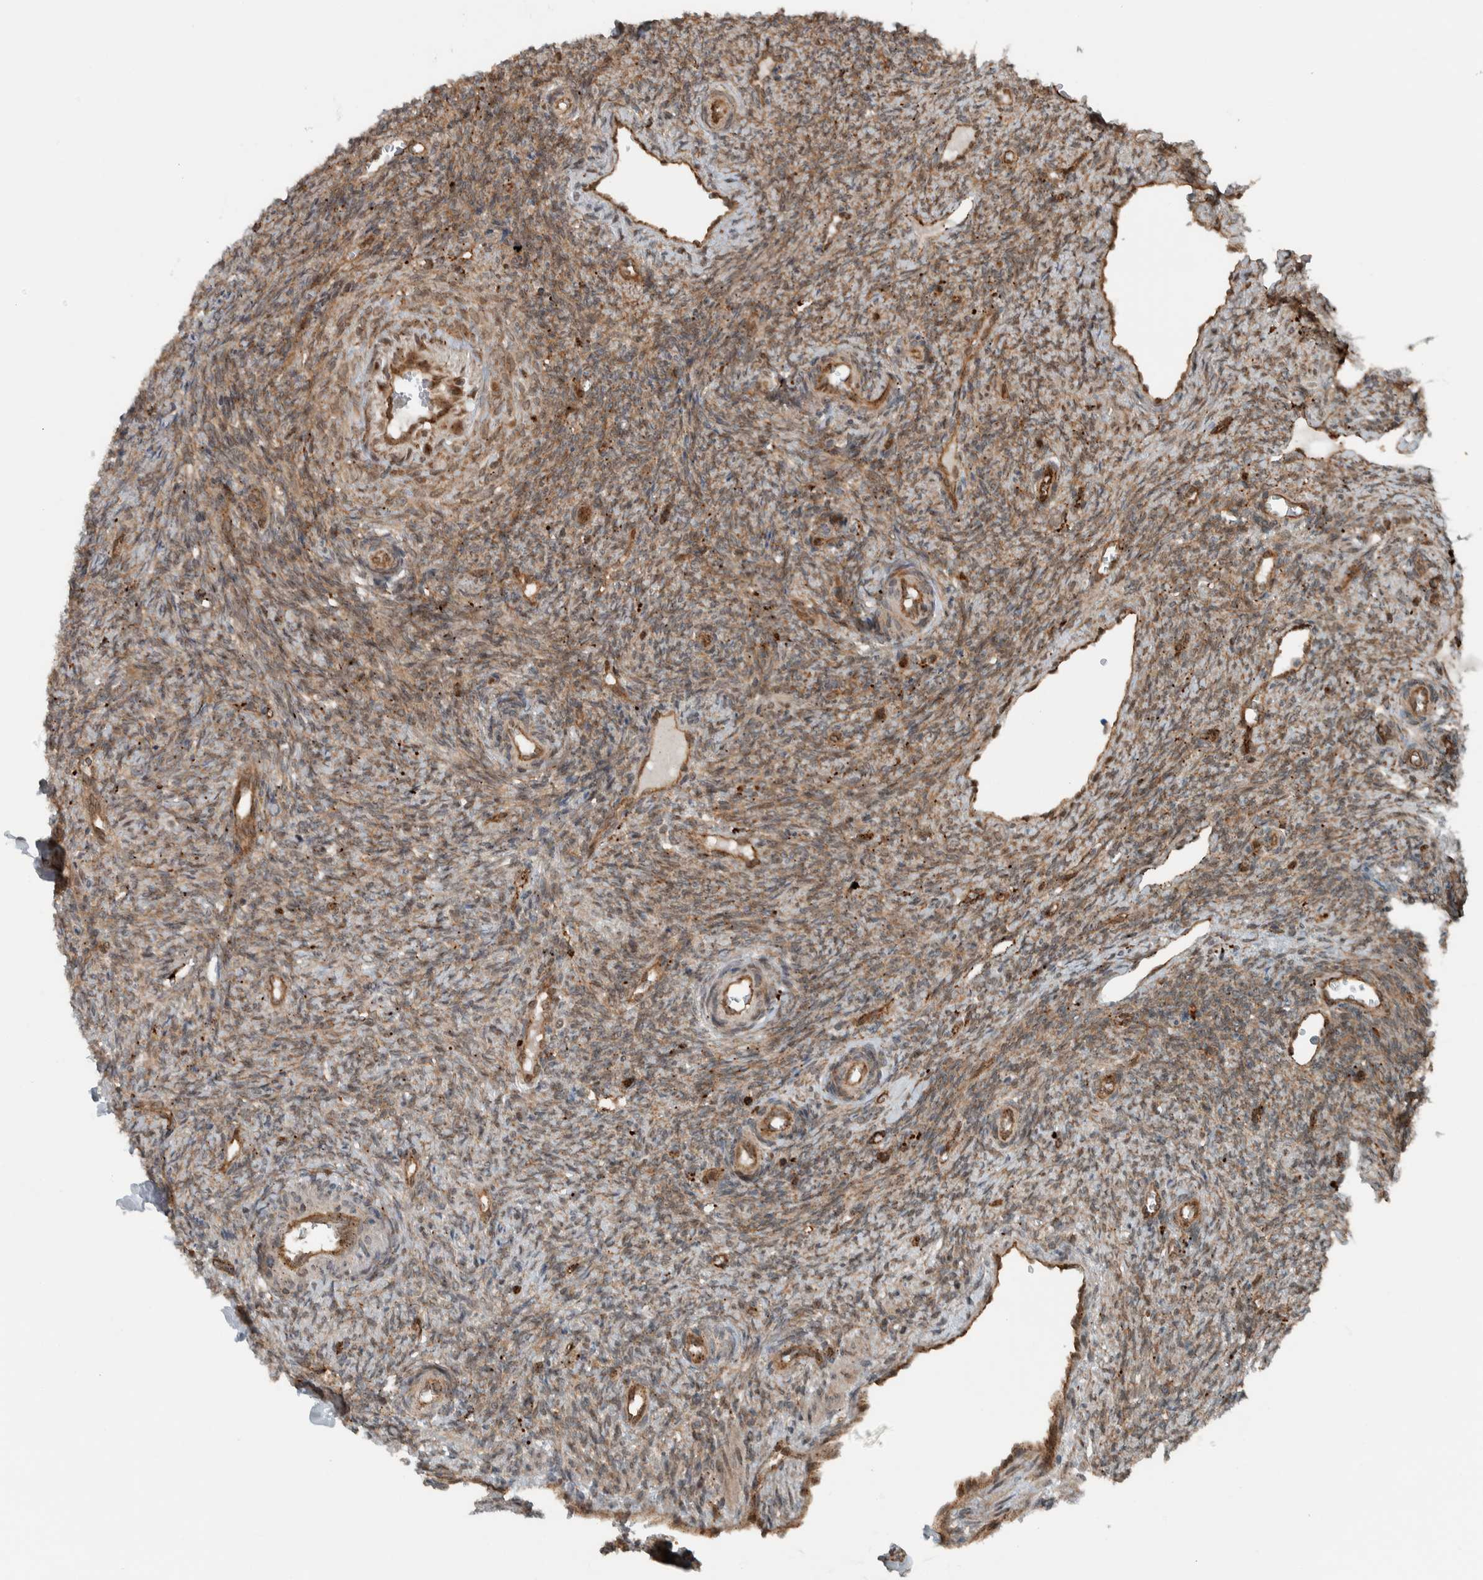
{"staining": {"intensity": "strong", "quantity": ">75%", "location": "cytoplasmic/membranous"}, "tissue": "ovary", "cell_type": "Follicle cells", "image_type": "normal", "snomed": [{"axis": "morphology", "description": "Normal tissue, NOS"}, {"axis": "topography", "description": "Ovary"}], "caption": "Immunohistochemistry (IHC) (DAB) staining of normal ovary displays strong cytoplasmic/membranous protein positivity in about >75% of follicle cells.", "gene": "GIGYF1", "patient": {"sex": "female", "age": 41}}